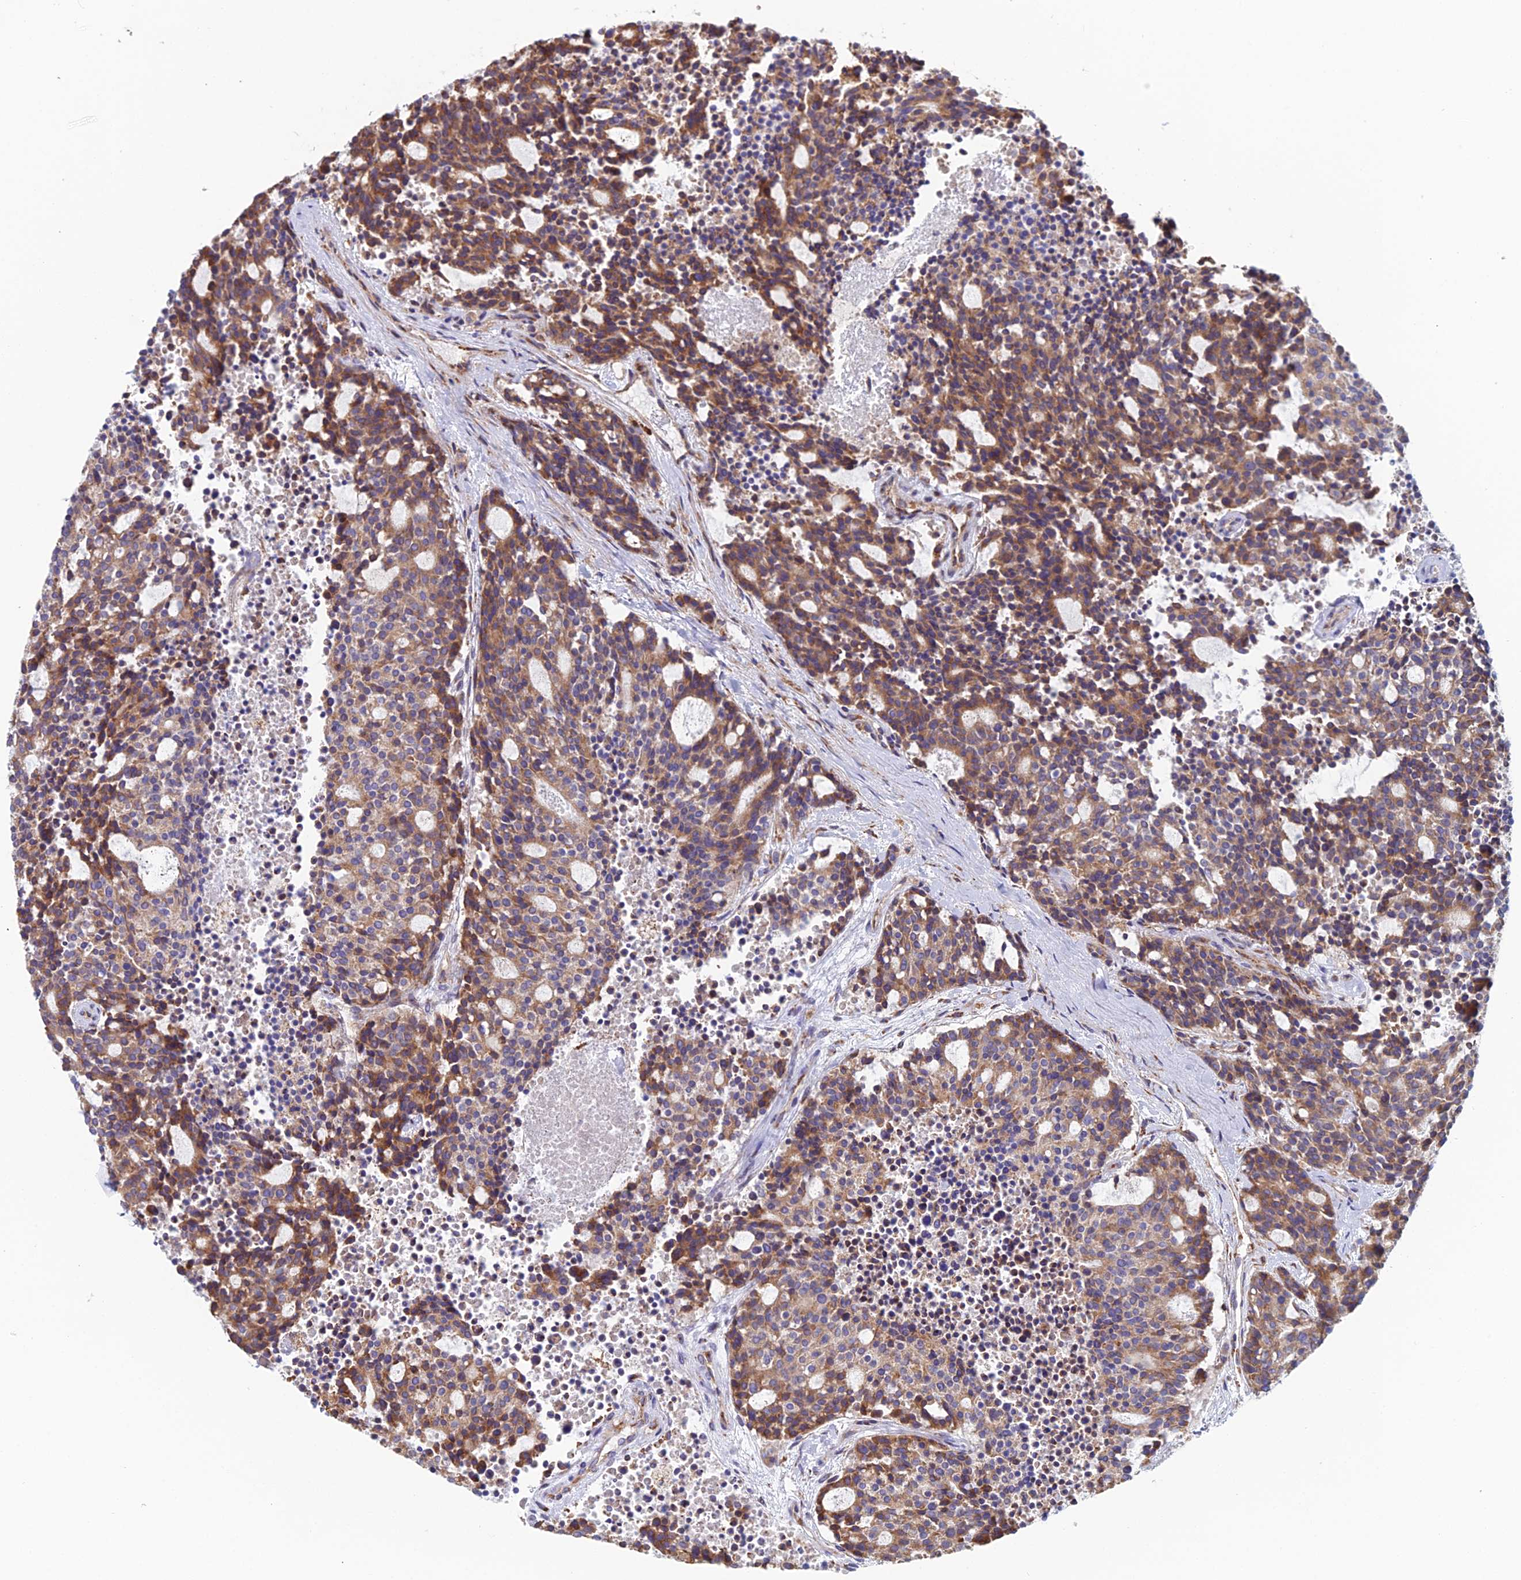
{"staining": {"intensity": "moderate", "quantity": ">75%", "location": "cytoplasmic/membranous"}, "tissue": "carcinoid", "cell_type": "Tumor cells", "image_type": "cancer", "snomed": [{"axis": "morphology", "description": "Carcinoid, malignant, NOS"}, {"axis": "topography", "description": "Pancreas"}], "caption": "This image exhibits immunohistochemistry (IHC) staining of carcinoid, with medium moderate cytoplasmic/membranous positivity in approximately >75% of tumor cells.", "gene": "CLCN3", "patient": {"sex": "female", "age": 54}}